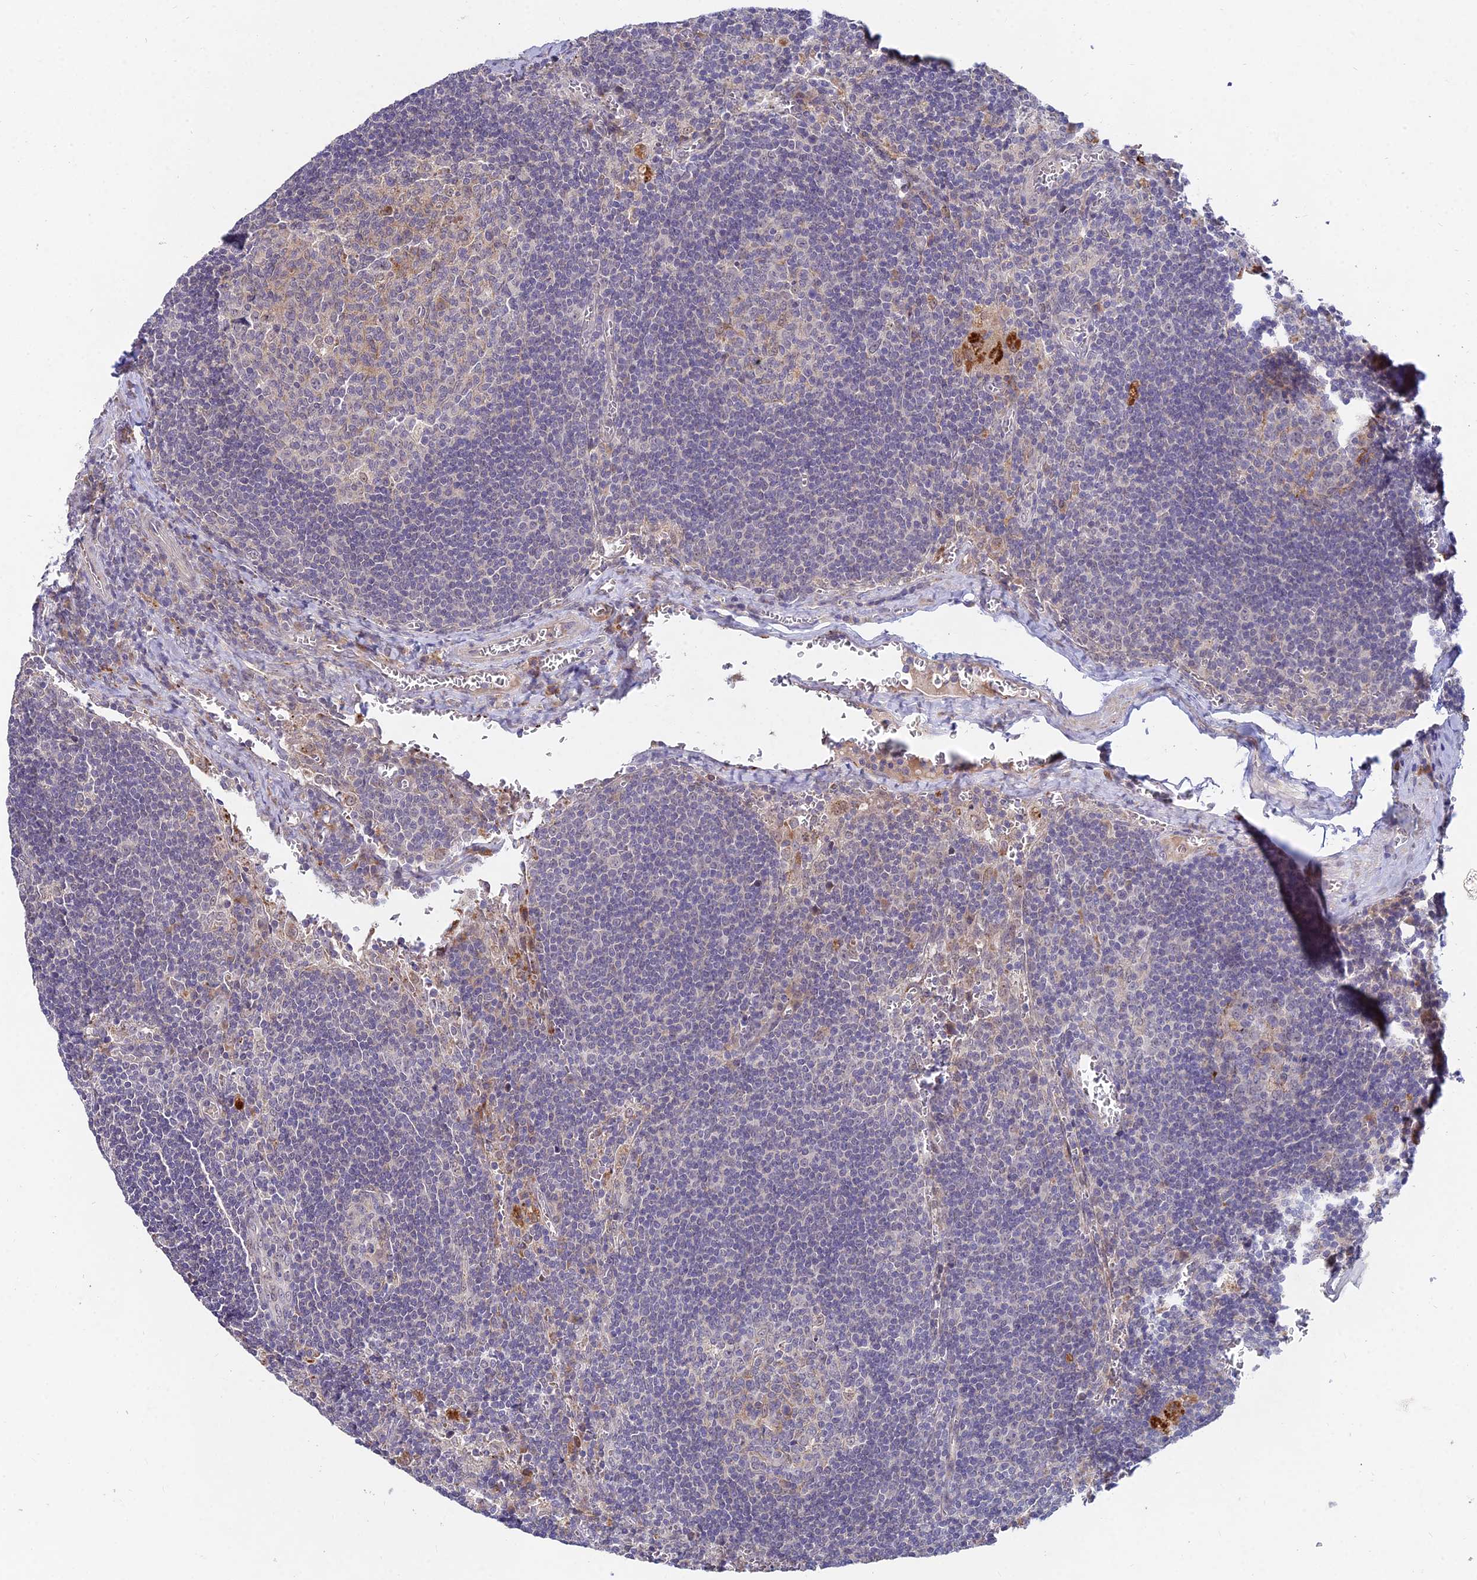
{"staining": {"intensity": "moderate", "quantity": "<25%", "location": "cytoplasmic/membranous"}, "tissue": "lymph node", "cell_type": "Germinal center cells", "image_type": "normal", "snomed": [{"axis": "morphology", "description": "Normal tissue, NOS"}, {"axis": "topography", "description": "Lymph node"}], "caption": "Protein expression by immunohistochemistry (IHC) exhibits moderate cytoplasmic/membranous expression in approximately <25% of germinal center cells in normal lymph node. (Brightfield microscopy of DAB IHC at high magnification).", "gene": "WDR43", "patient": {"sex": "female", "age": 73}}